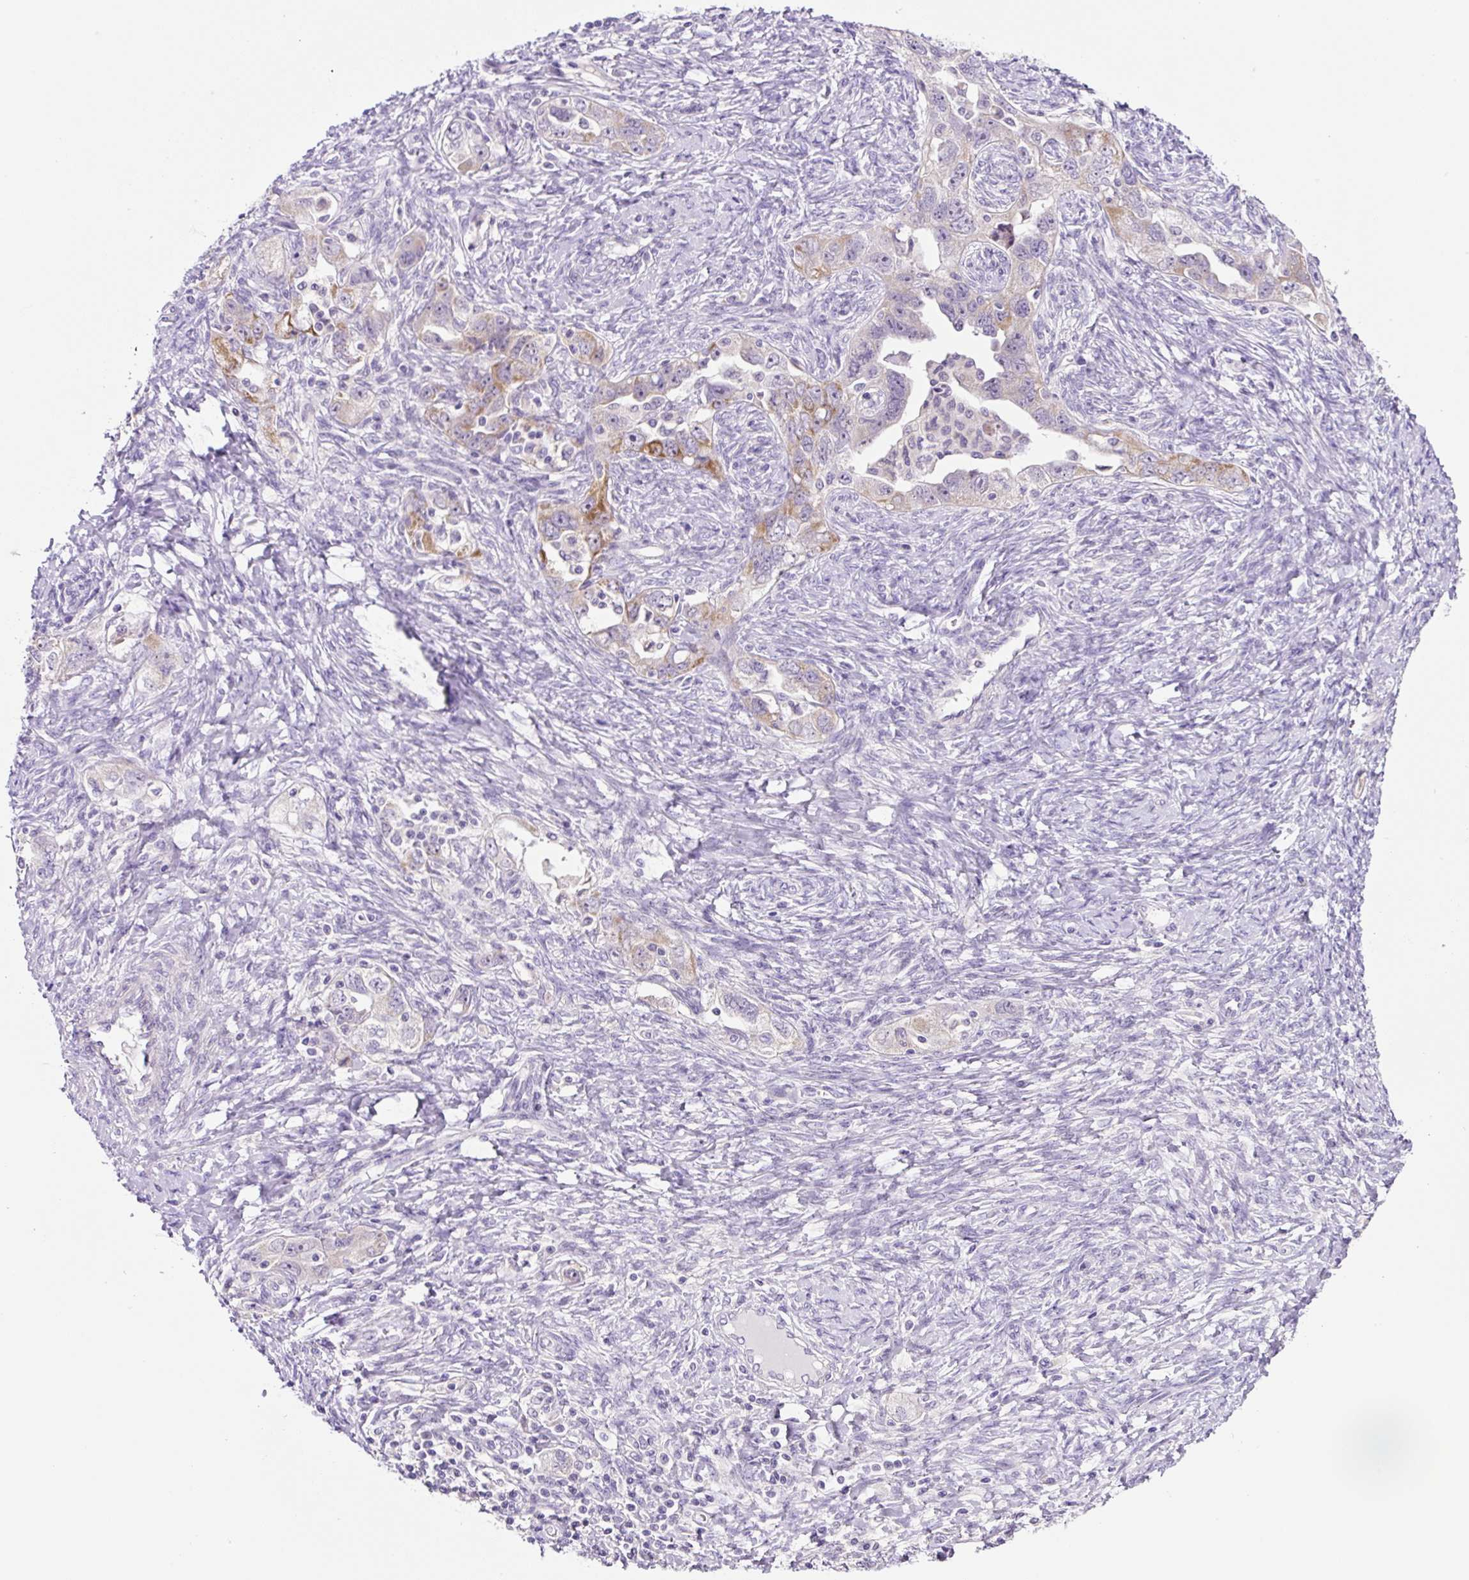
{"staining": {"intensity": "moderate", "quantity": "<25%", "location": "cytoplasmic/membranous"}, "tissue": "ovarian cancer", "cell_type": "Tumor cells", "image_type": "cancer", "snomed": [{"axis": "morphology", "description": "Carcinoma, NOS"}, {"axis": "morphology", "description": "Cystadenocarcinoma, serous, NOS"}, {"axis": "topography", "description": "Ovary"}], "caption": "Moderate cytoplasmic/membranous protein expression is seen in approximately <25% of tumor cells in ovarian cancer (serous cystadenocarcinoma).", "gene": "OGDHL", "patient": {"sex": "female", "age": 69}}